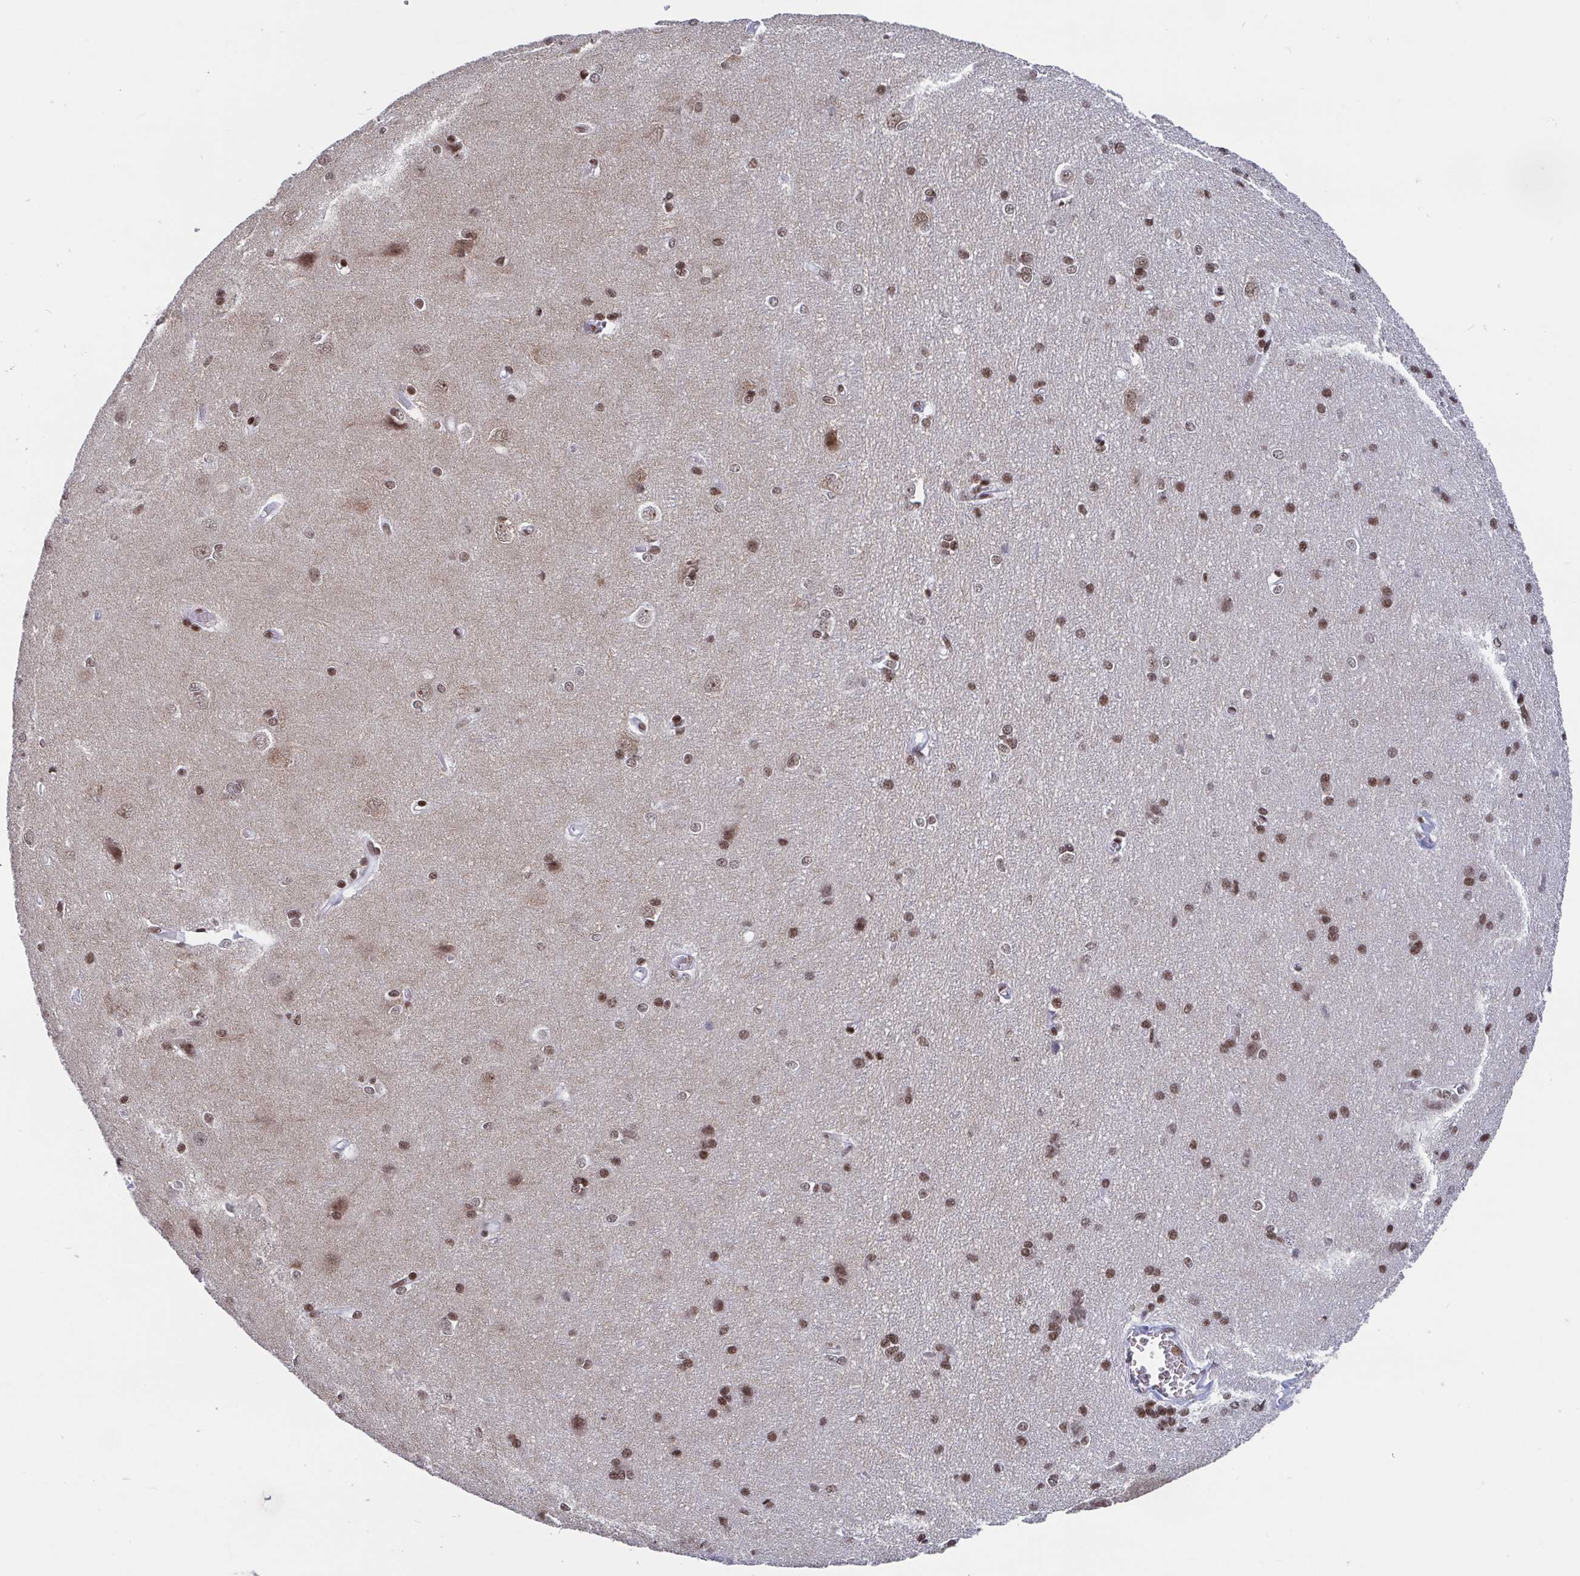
{"staining": {"intensity": "moderate", "quantity": "<25%", "location": "nuclear"}, "tissue": "cerebral cortex", "cell_type": "Endothelial cells", "image_type": "normal", "snomed": [{"axis": "morphology", "description": "Normal tissue, NOS"}, {"axis": "topography", "description": "Cerebral cortex"}], "caption": "Endothelial cells reveal low levels of moderate nuclear staining in about <25% of cells in normal human cerebral cortex.", "gene": "CTCF", "patient": {"sex": "male", "age": 37}}